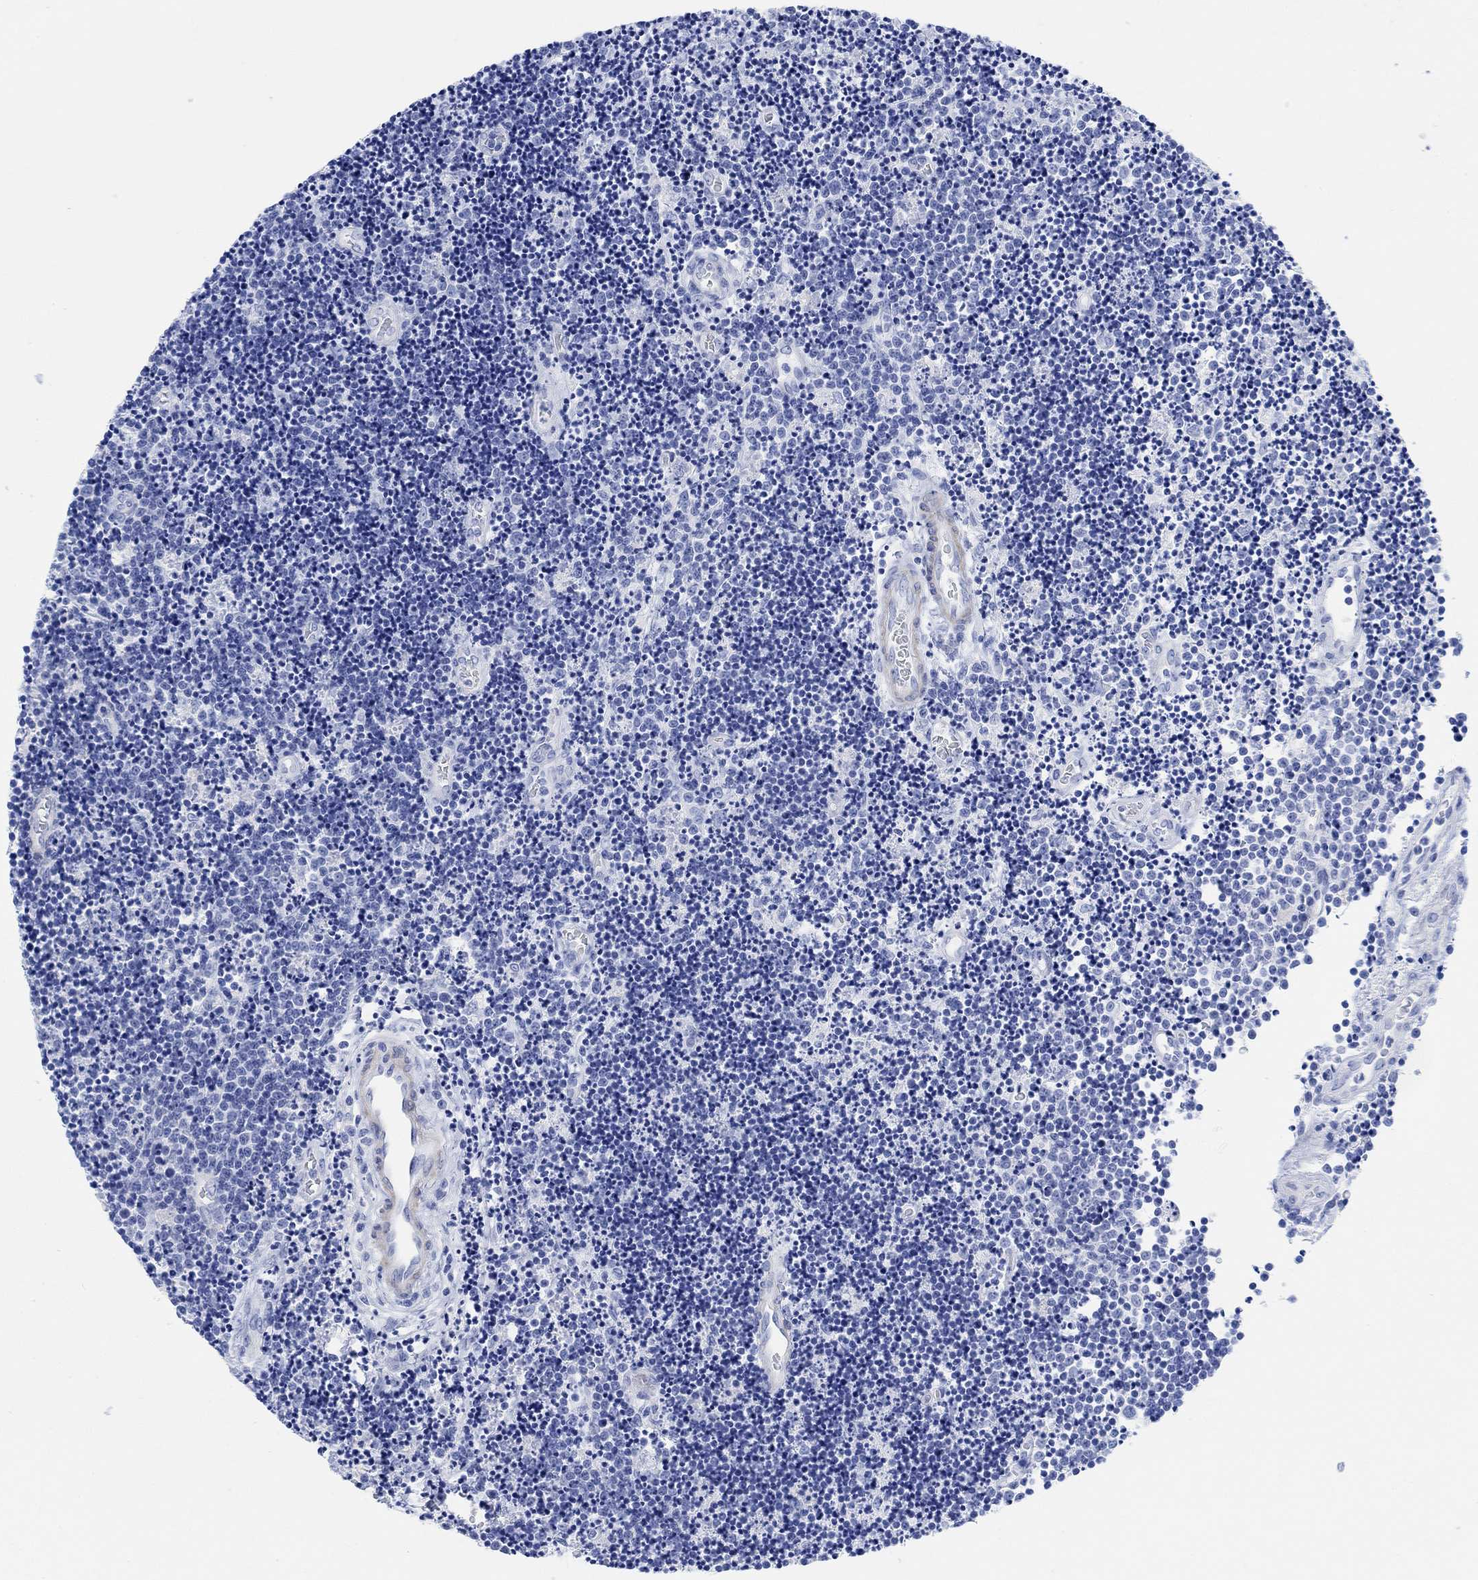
{"staining": {"intensity": "negative", "quantity": "none", "location": "none"}, "tissue": "lymphoma", "cell_type": "Tumor cells", "image_type": "cancer", "snomed": [{"axis": "morphology", "description": "Malignant lymphoma, non-Hodgkin's type, Low grade"}, {"axis": "topography", "description": "Brain"}], "caption": "An image of lymphoma stained for a protein demonstrates no brown staining in tumor cells.", "gene": "ANKRD33", "patient": {"sex": "female", "age": 66}}